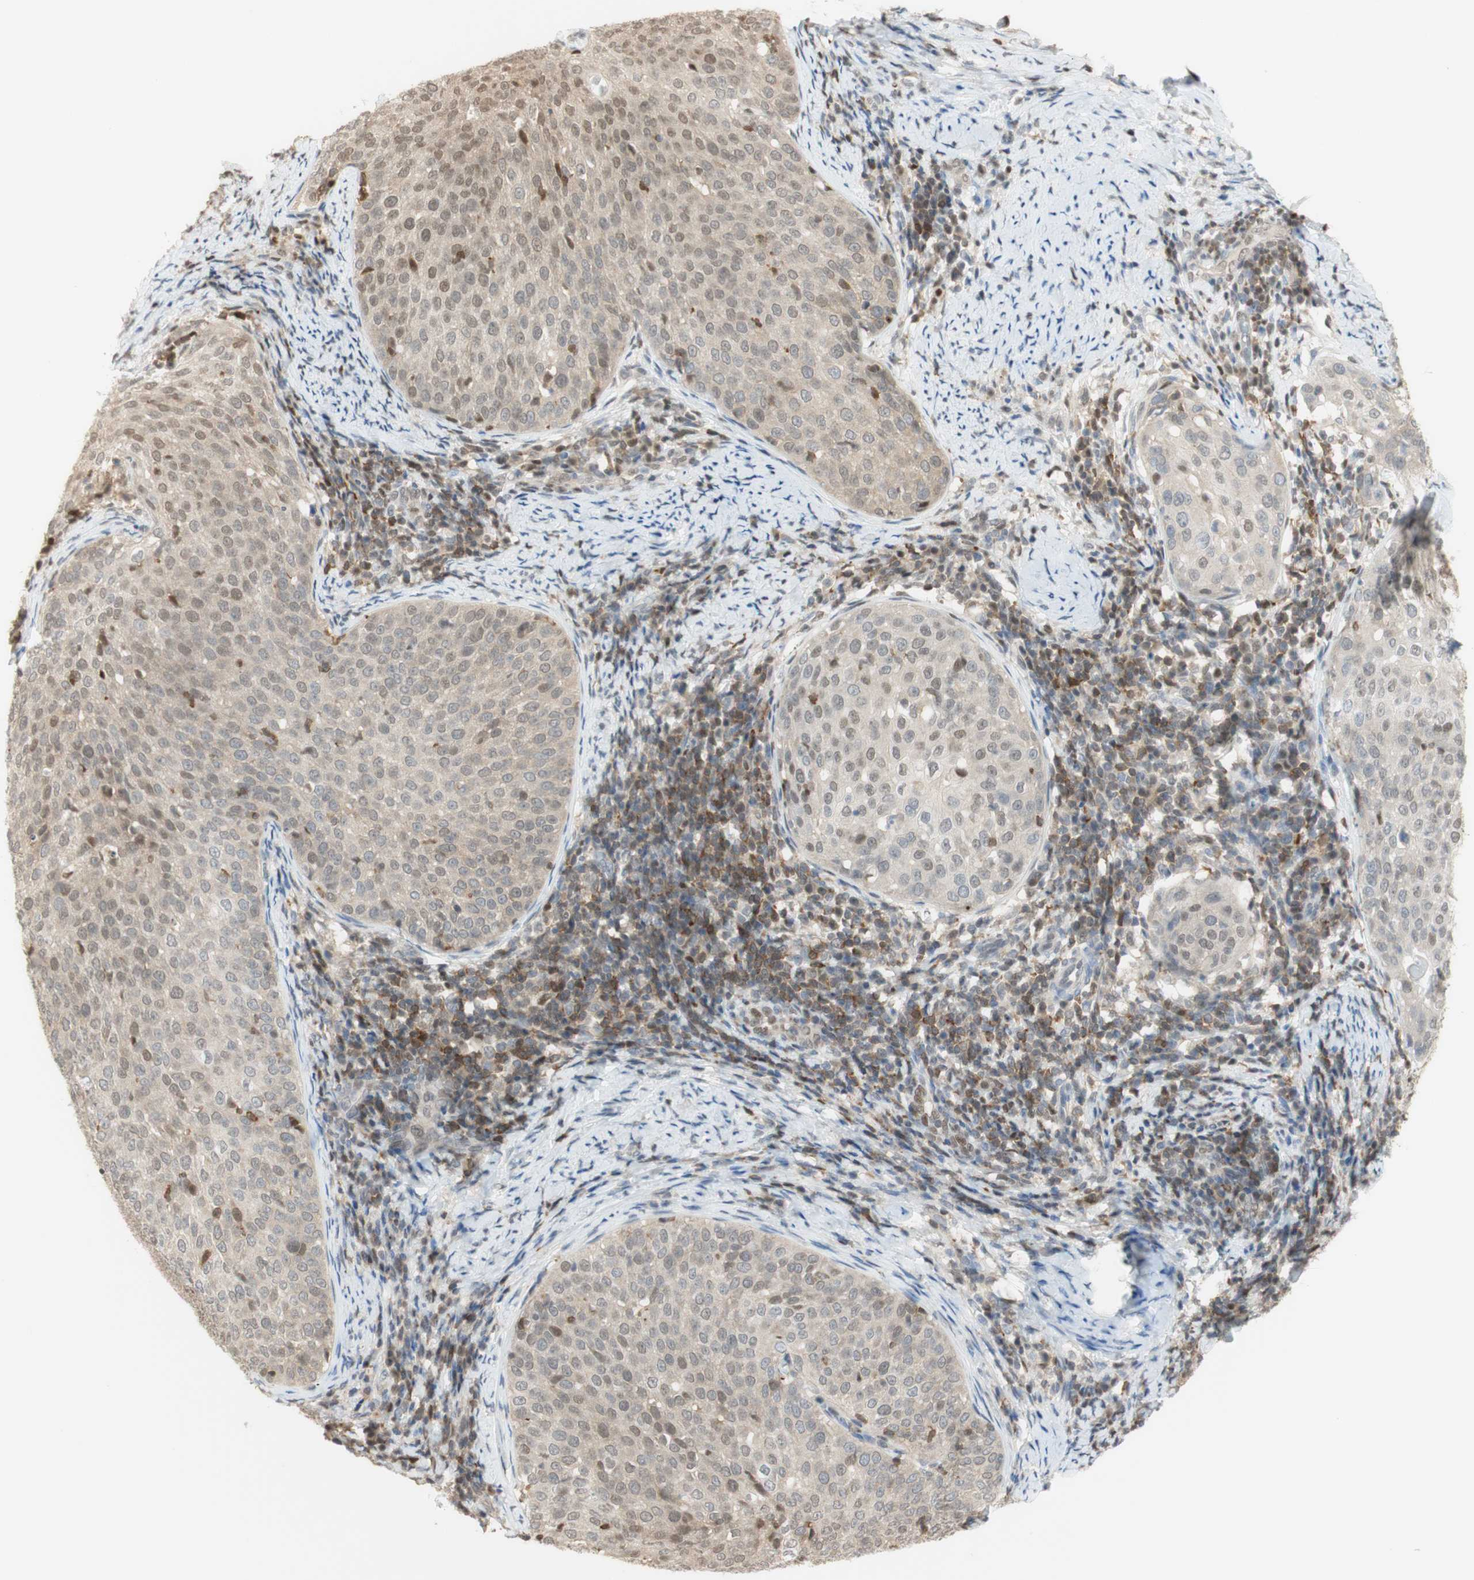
{"staining": {"intensity": "weak", "quantity": "25%-75%", "location": "cytoplasmic/membranous,nuclear"}, "tissue": "cervical cancer", "cell_type": "Tumor cells", "image_type": "cancer", "snomed": [{"axis": "morphology", "description": "Squamous cell carcinoma, NOS"}, {"axis": "topography", "description": "Cervix"}], "caption": "An image of human cervical squamous cell carcinoma stained for a protein reveals weak cytoplasmic/membranous and nuclear brown staining in tumor cells.", "gene": "NAP1L4", "patient": {"sex": "female", "age": 51}}